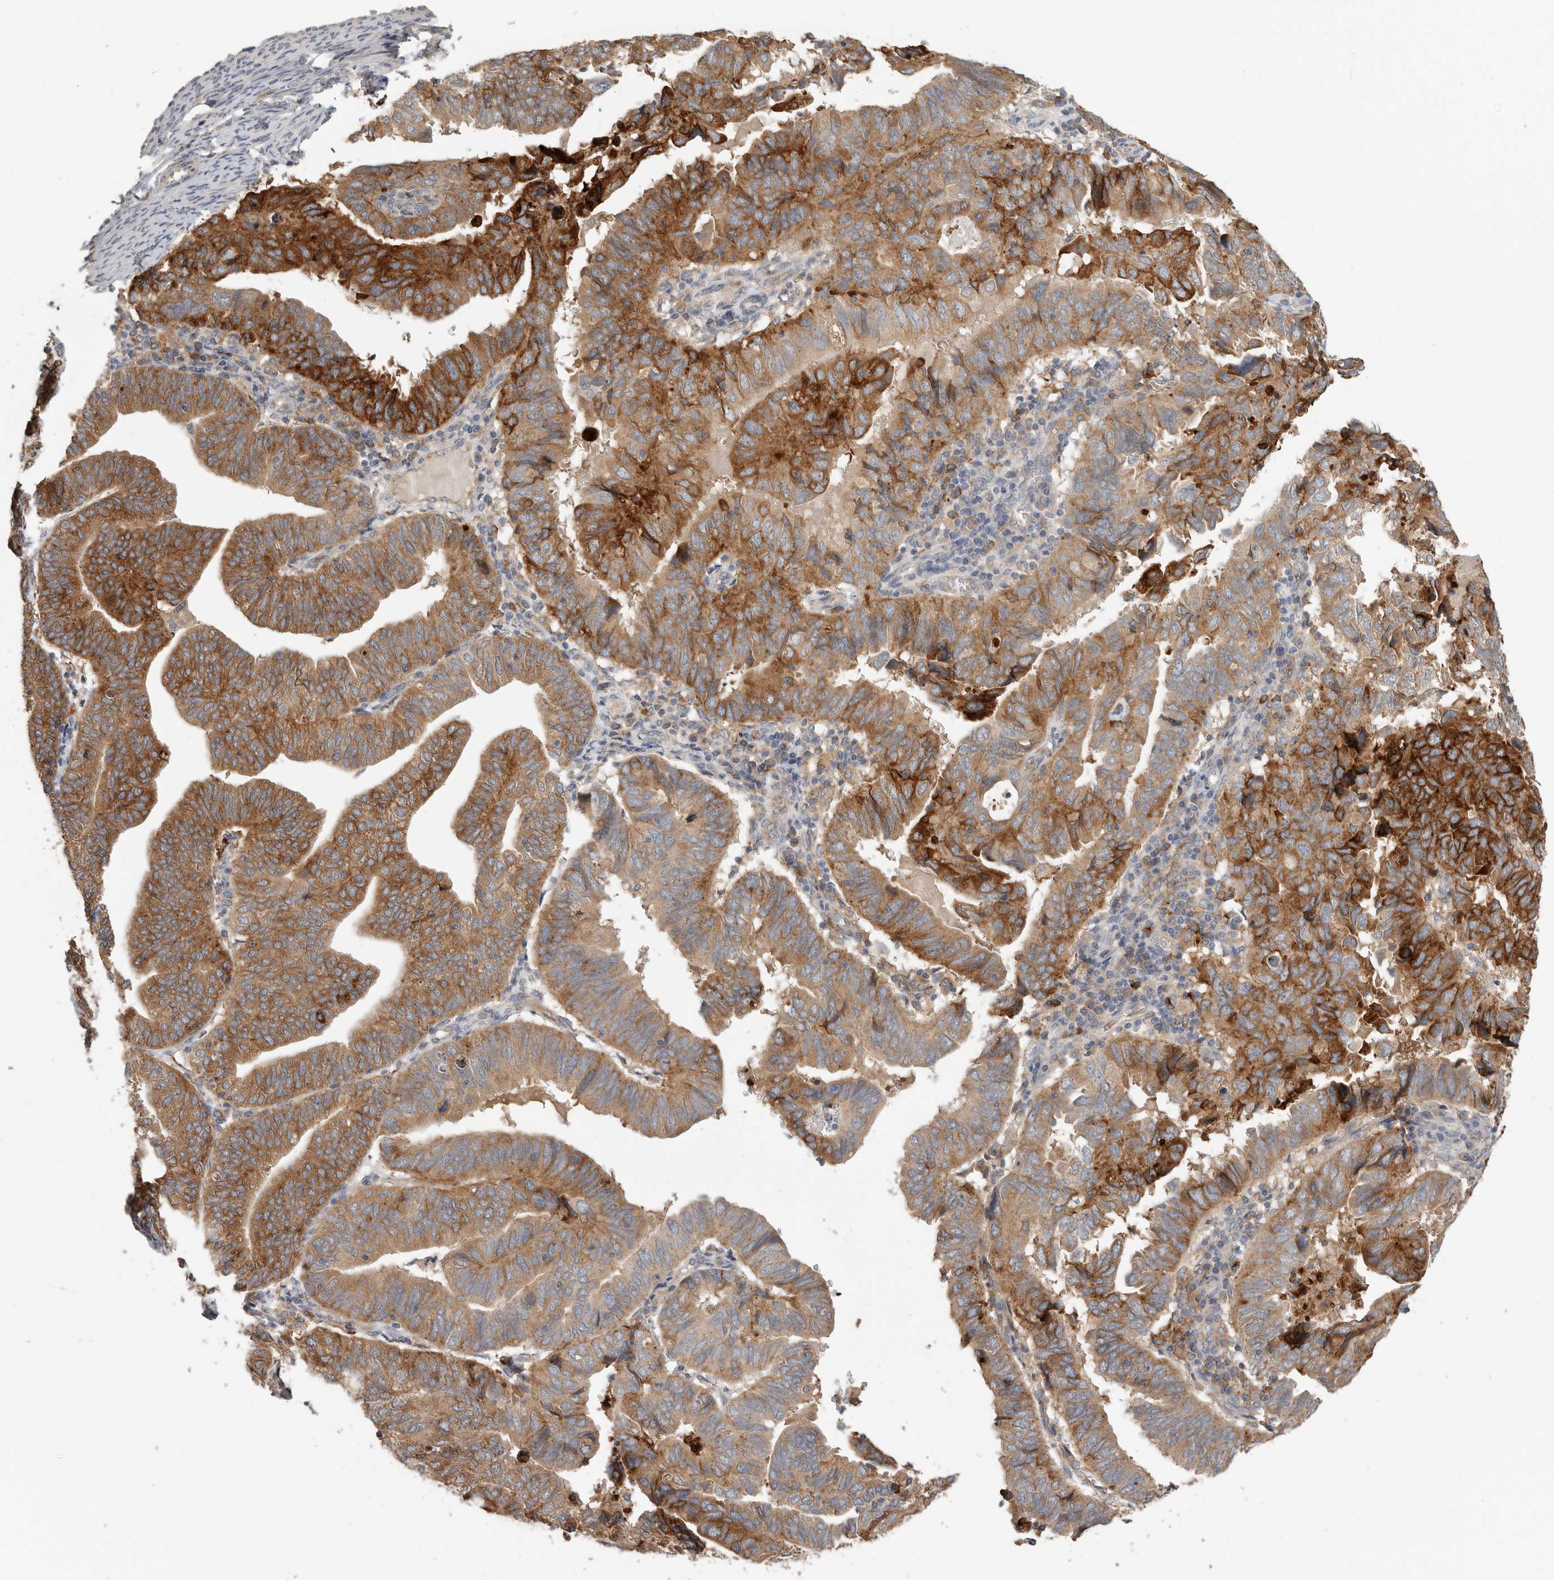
{"staining": {"intensity": "strong", "quantity": ">75%", "location": "cytoplasmic/membranous"}, "tissue": "endometrial cancer", "cell_type": "Tumor cells", "image_type": "cancer", "snomed": [{"axis": "morphology", "description": "Adenocarcinoma, NOS"}, {"axis": "topography", "description": "Uterus"}], "caption": "Human endometrial adenocarcinoma stained with a protein marker displays strong staining in tumor cells.", "gene": "TFRC", "patient": {"sex": "female", "age": 77}}